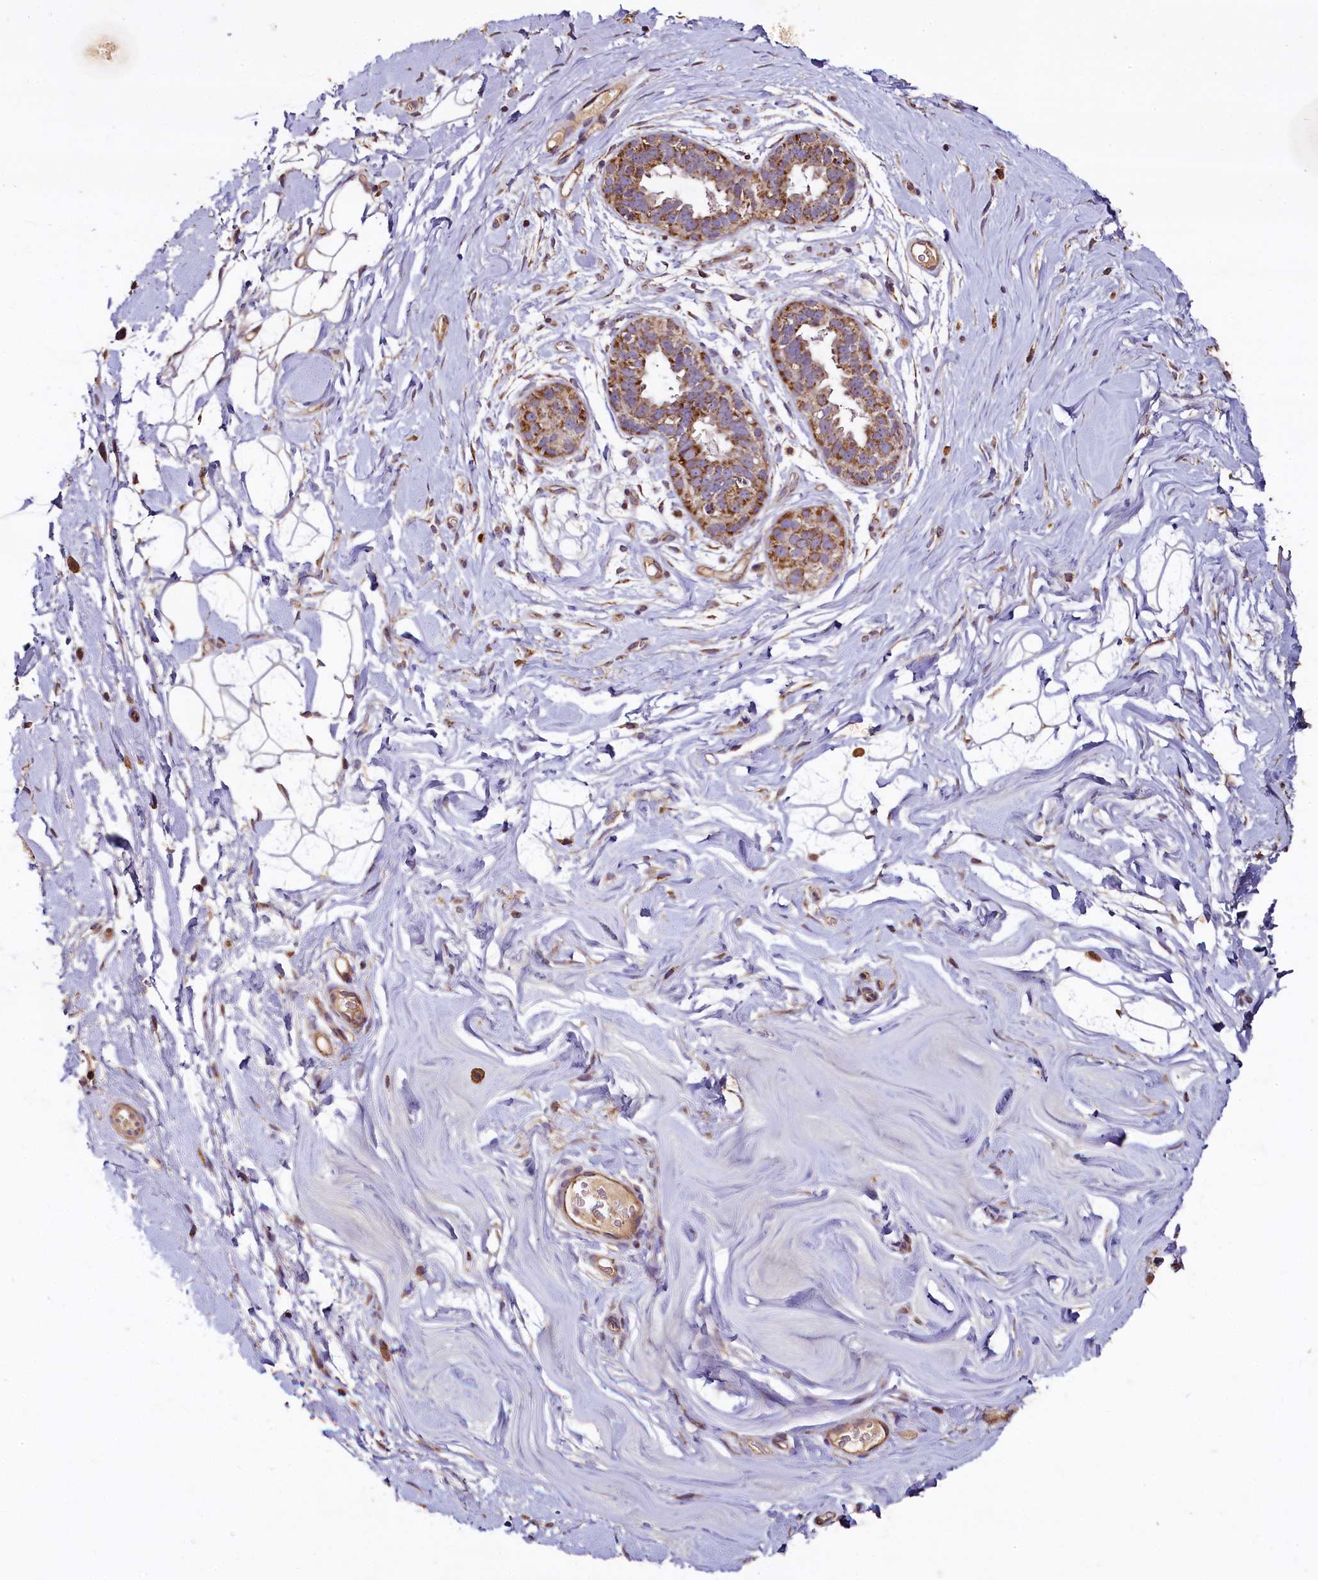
{"staining": {"intensity": "negative", "quantity": "none", "location": "none"}, "tissue": "adipose tissue", "cell_type": "Adipocytes", "image_type": "normal", "snomed": [{"axis": "morphology", "description": "Normal tissue, NOS"}, {"axis": "topography", "description": "Breast"}], "caption": "An image of adipose tissue stained for a protein demonstrates no brown staining in adipocytes. The staining was performed using DAB to visualize the protein expression in brown, while the nuclei were stained in blue with hematoxylin (Magnification: 20x).", "gene": "COQ9", "patient": {"sex": "female", "age": 26}}